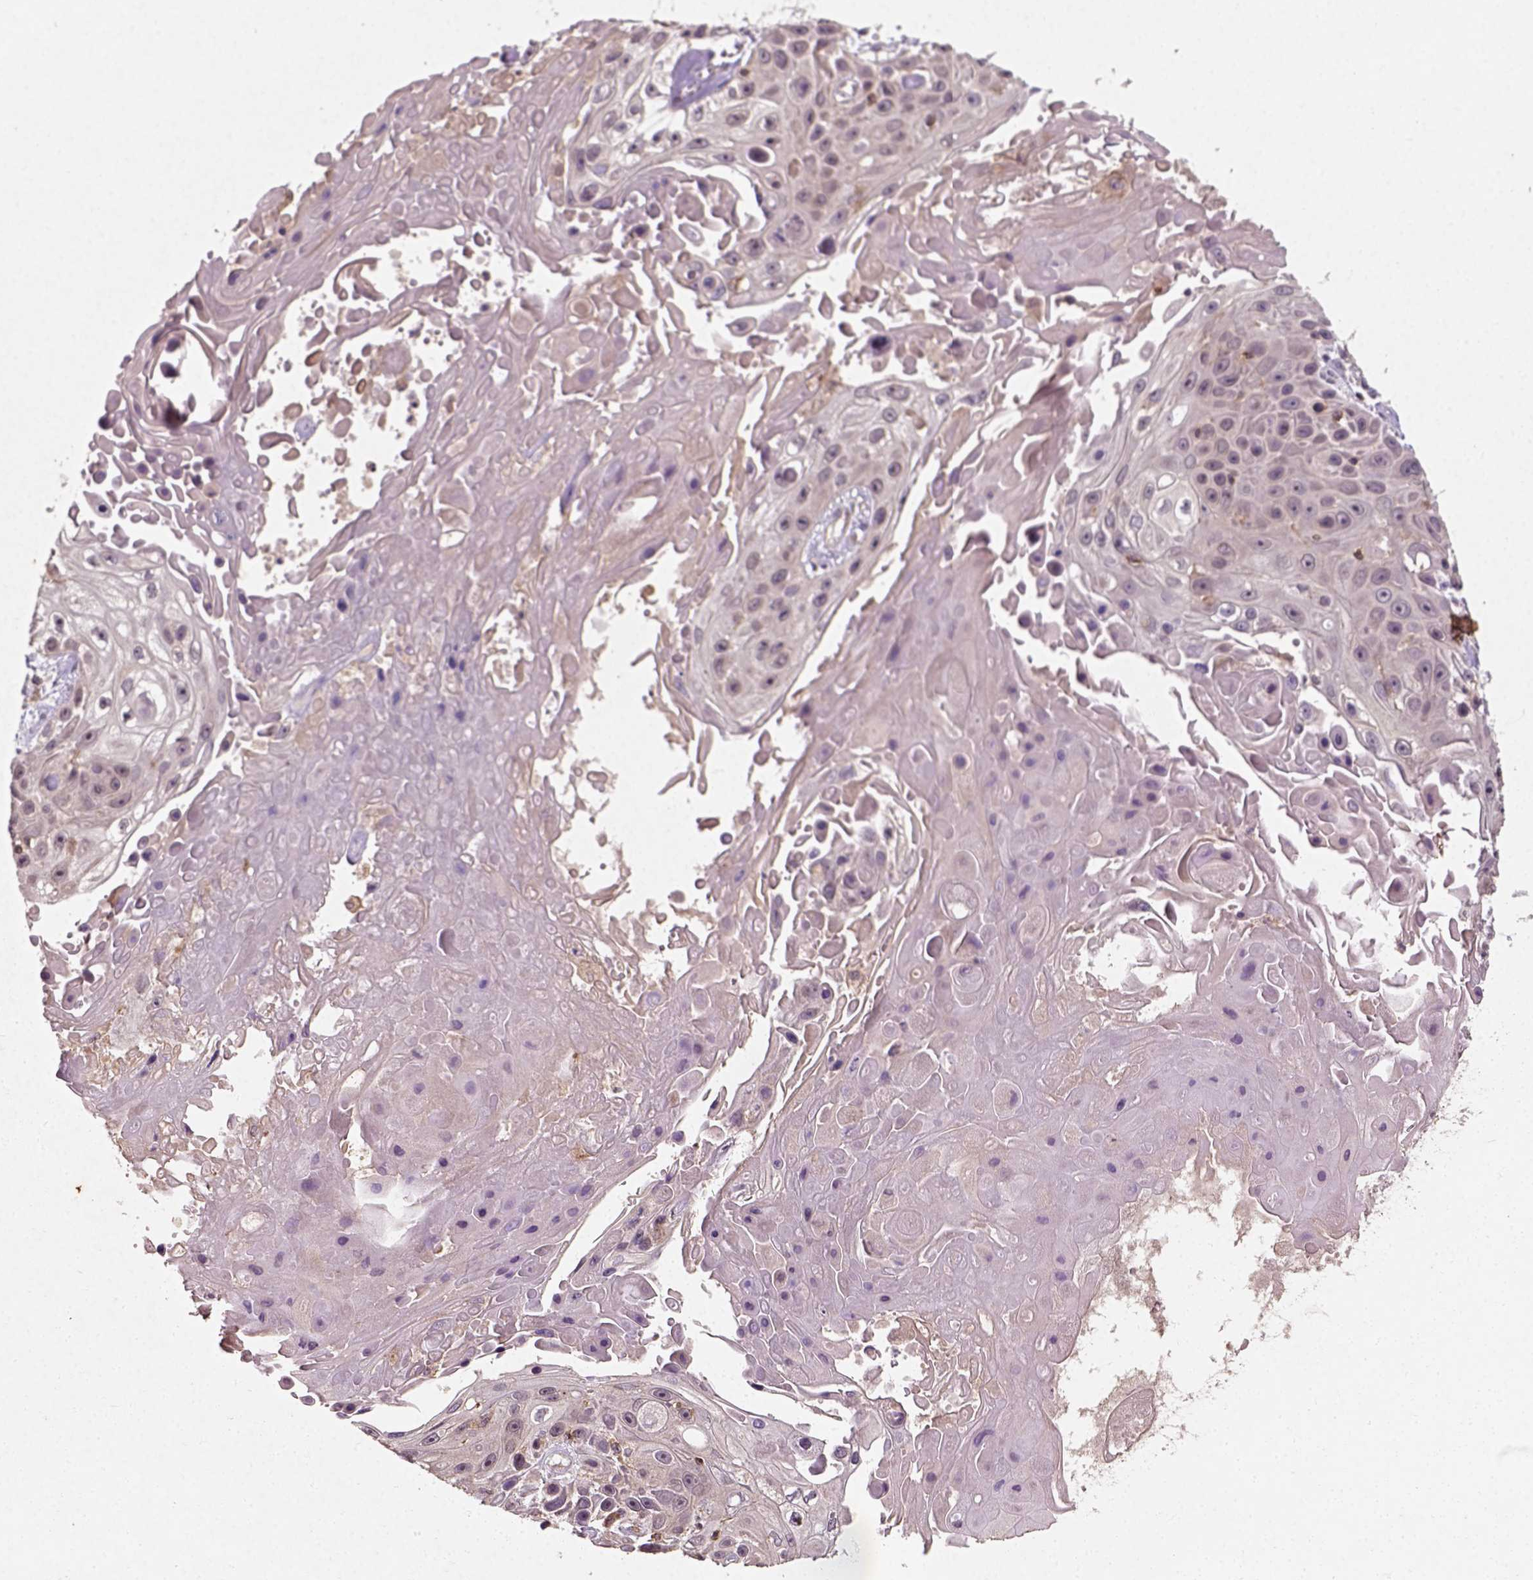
{"staining": {"intensity": "negative", "quantity": "none", "location": "none"}, "tissue": "skin cancer", "cell_type": "Tumor cells", "image_type": "cancer", "snomed": [{"axis": "morphology", "description": "Squamous cell carcinoma, NOS"}, {"axis": "topography", "description": "Skin"}], "caption": "Immunohistochemical staining of skin cancer (squamous cell carcinoma) demonstrates no significant positivity in tumor cells.", "gene": "CAMKK1", "patient": {"sex": "male", "age": 82}}